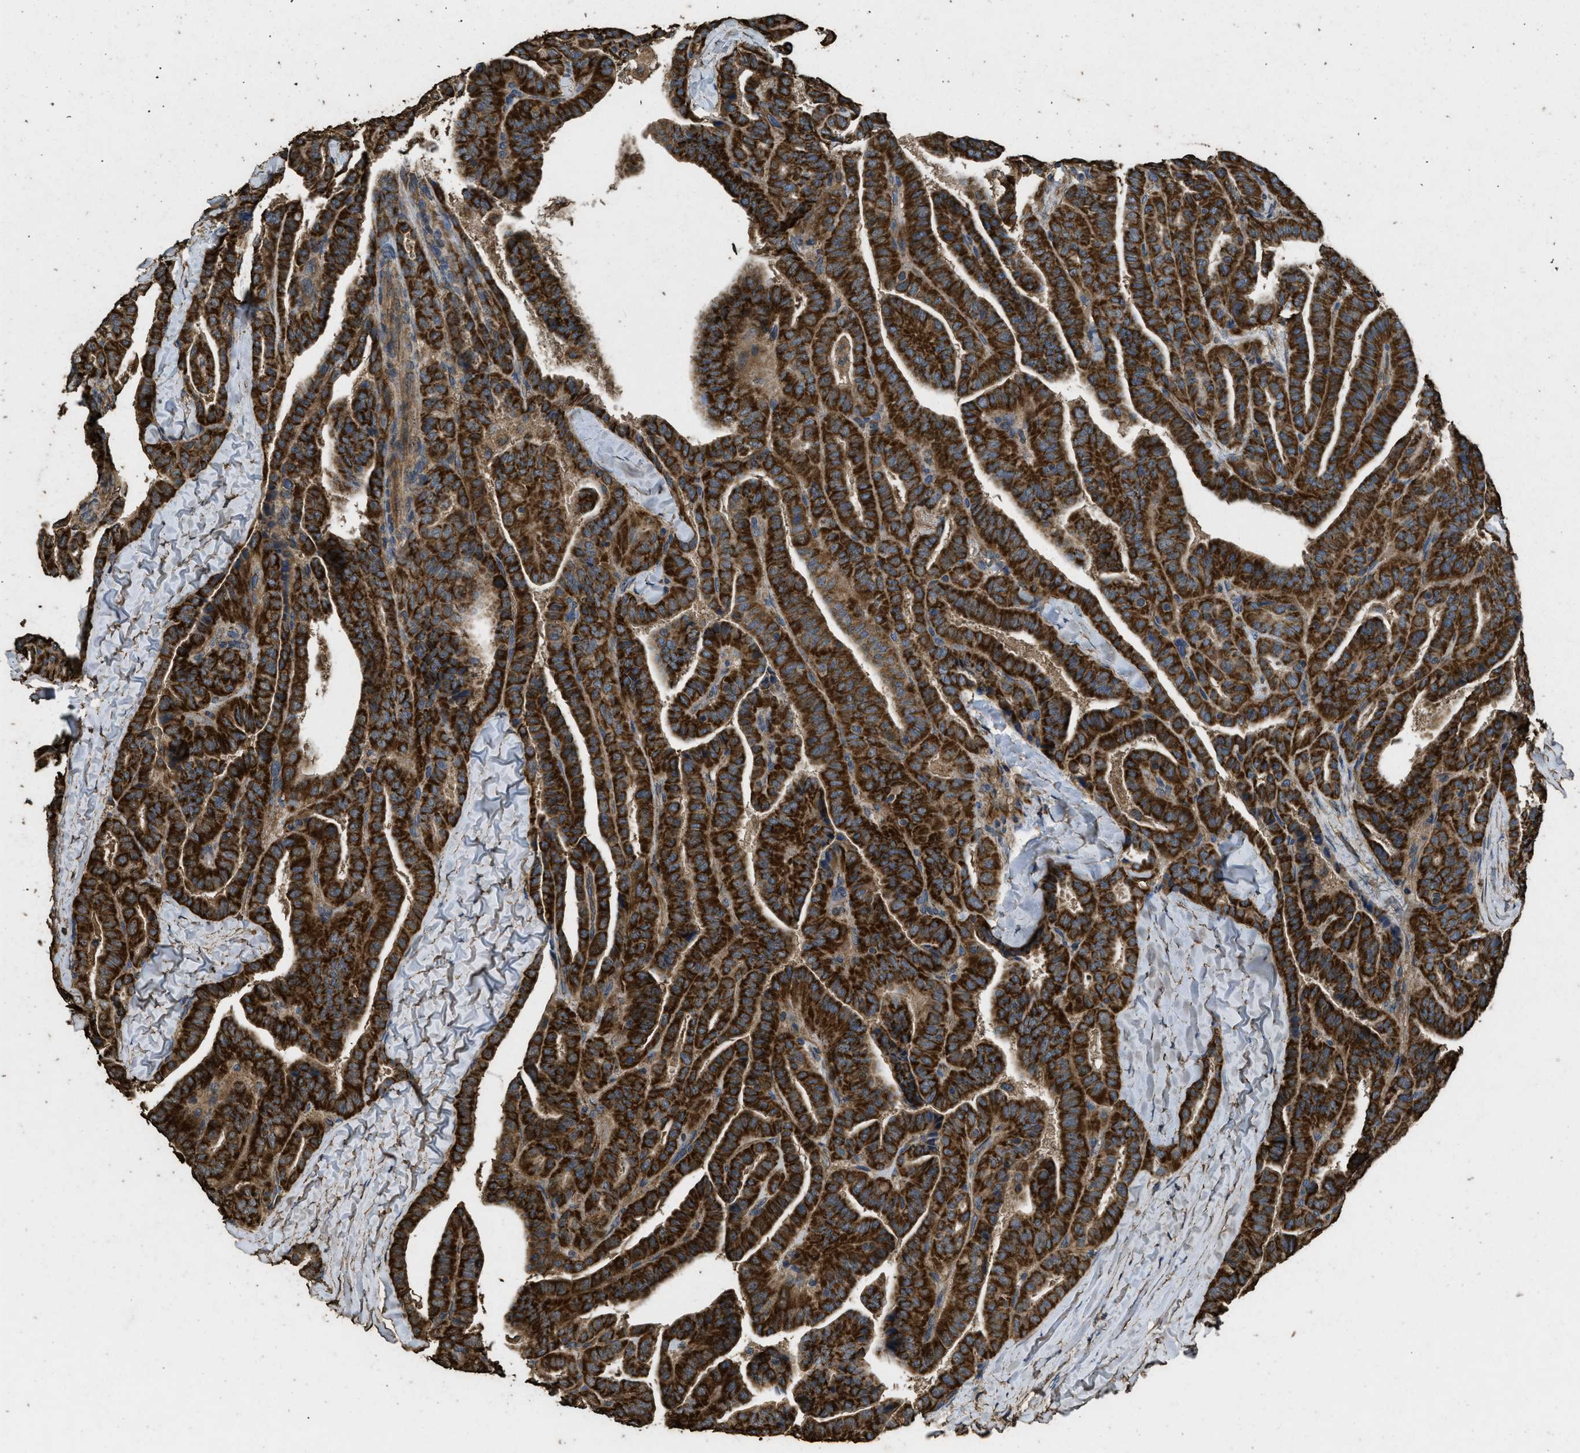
{"staining": {"intensity": "strong", "quantity": ">75%", "location": "cytoplasmic/membranous"}, "tissue": "thyroid cancer", "cell_type": "Tumor cells", "image_type": "cancer", "snomed": [{"axis": "morphology", "description": "Papillary adenocarcinoma, NOS"}, {"axis": "topography", "description": "Thyroid gland"}], "caption": "Immunohistochemical staining of thyroid cancer (papillary adenocarcinoma) exhibits strong cytoplasmic/membranous protein staining in approximately >75% of tumor cells.", "gene": "CYRIA", "patient": {"sex": "male", "age": 77}}